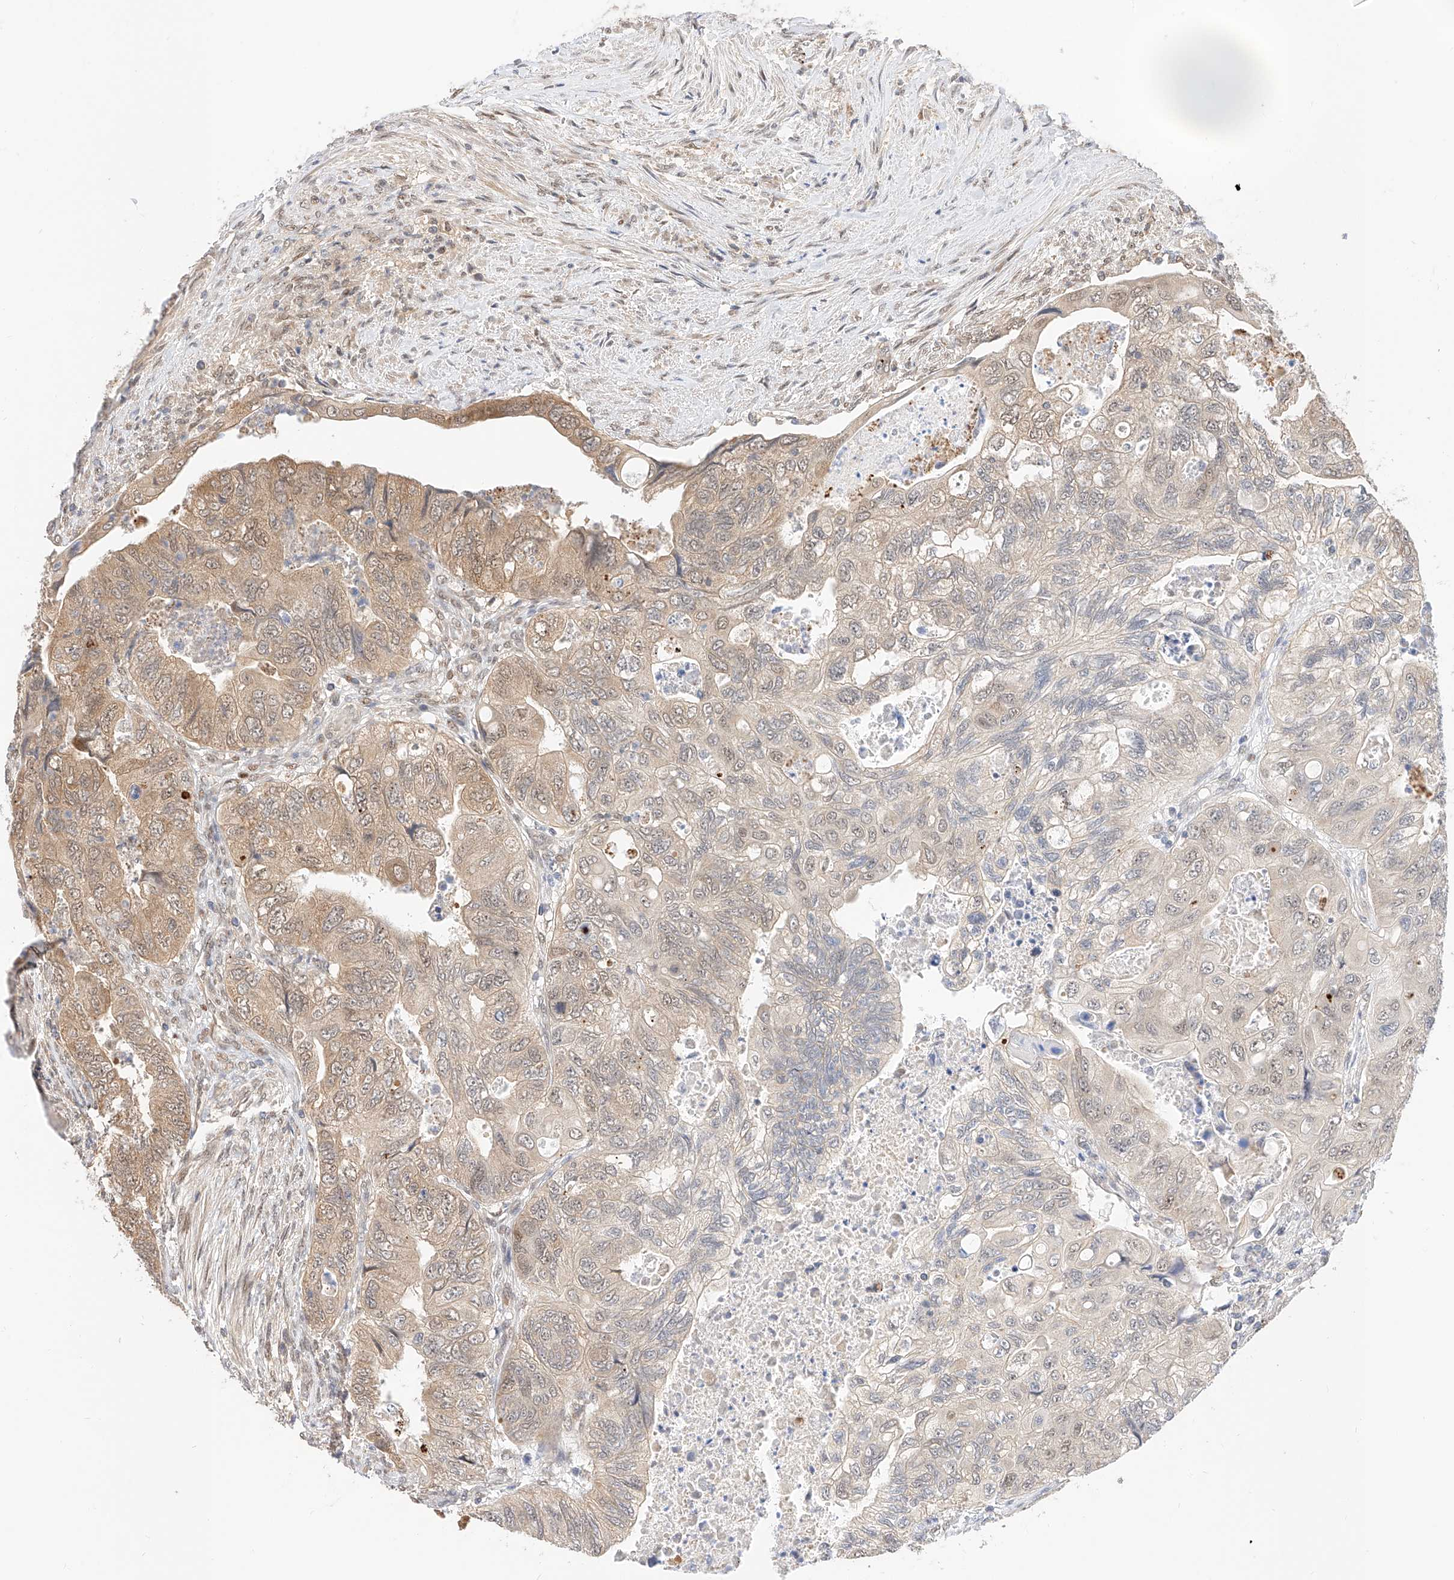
{"staining": {"intensity": "weak", "quantity": "<25%", "location": "cytoplasmic/membranous"}, "tissue": "colorectal cancer", "cell_type": "Tumor cells", "image_type": "cancer", "snomed": [{"axis": "morphology", "description": "Adenocarcinoma, NOS"}, {"axis": "topography", "description": "Rectum"}], "caption": "Tumor cells are negative for protein expression in human adenocarcinoma (colorectal).", "gene": "EIF4H", "patient": {"sex": "male", "age": 63}}